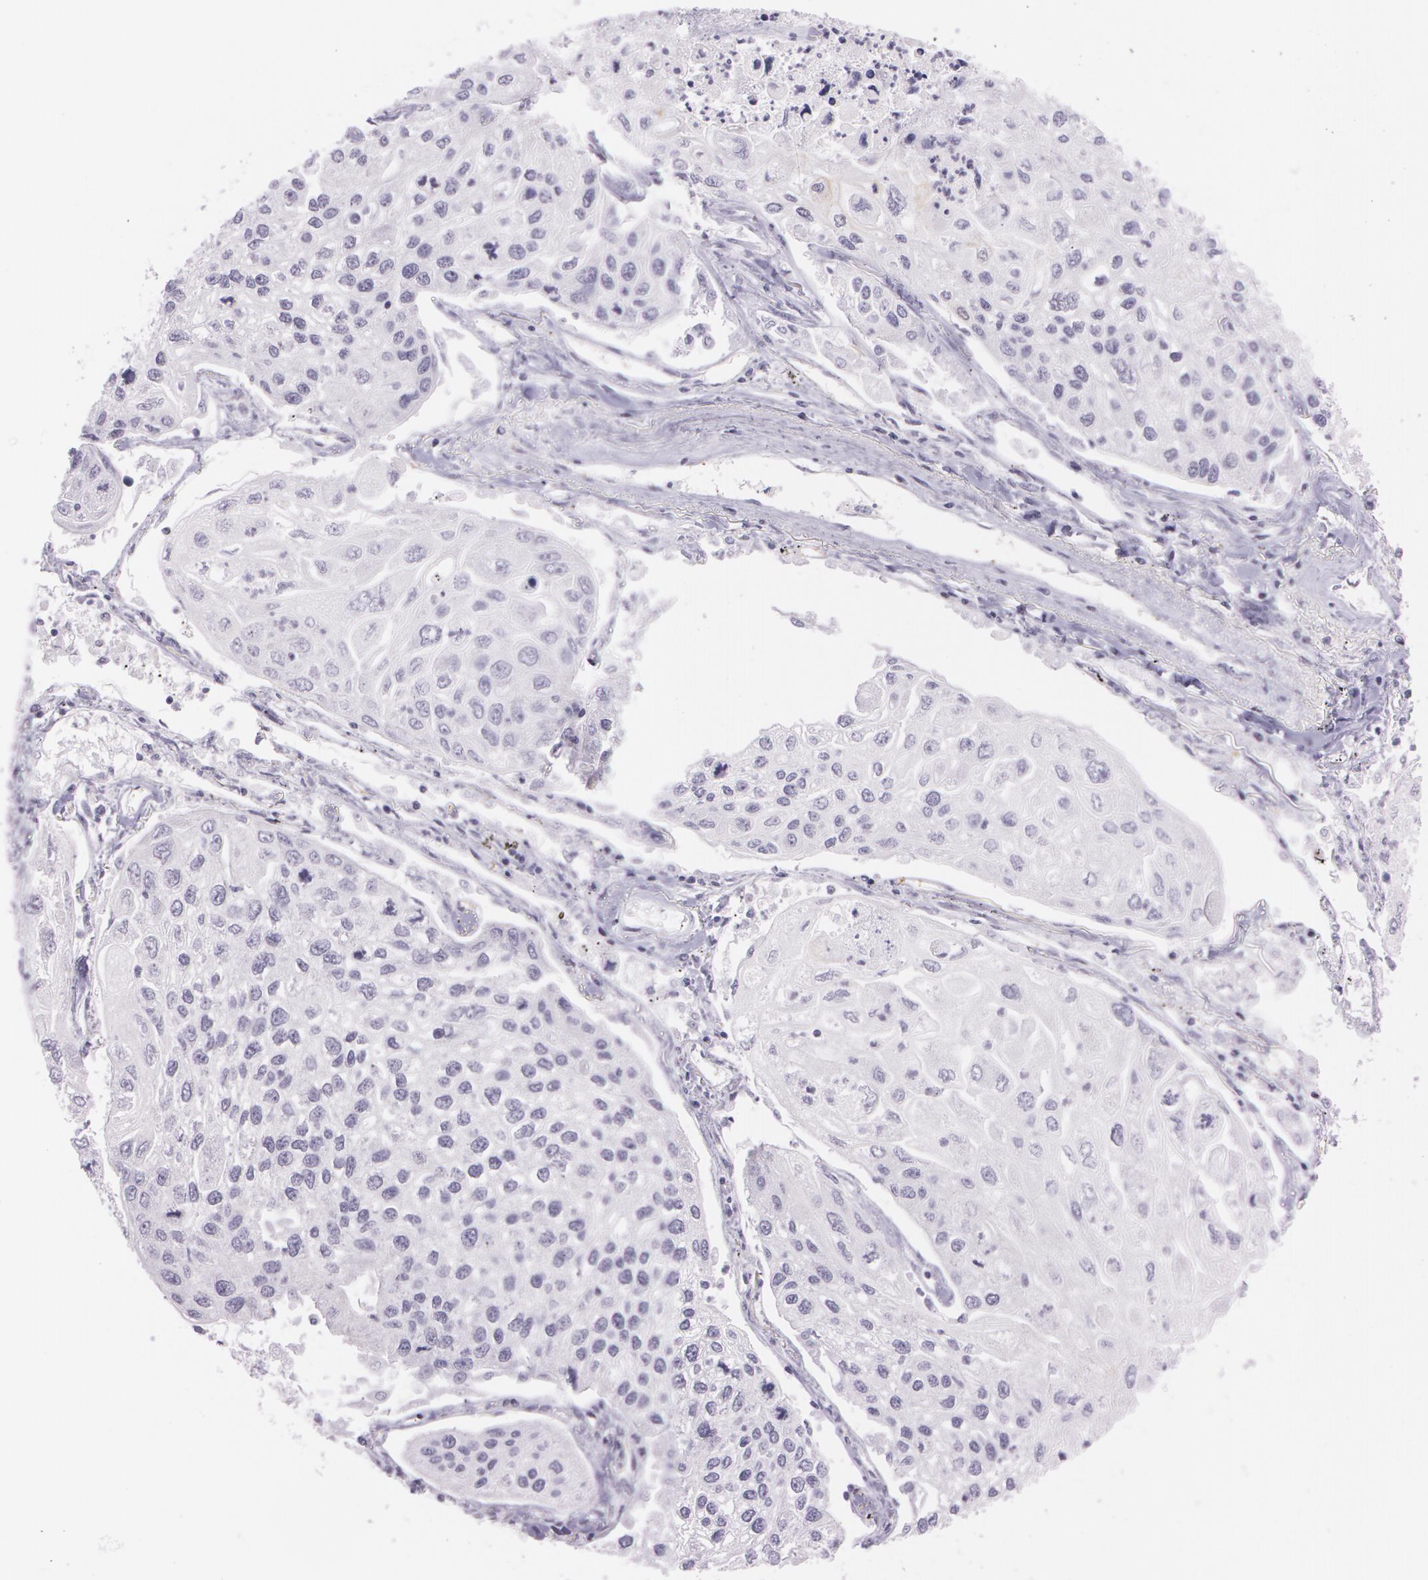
{"staining": {"intensity": "negative", "quantity": "none", "location": "none"}, "tissue": "lung cancer", "cell_type": "Tumor cells", "image_type": "cancer", "snomed": [{"axis": "morphology", "description": "Squamous cell carcinoma, NOS"}, {"axis": "topography", "description": "Lung"}], "caption": "Tumor cells are negative for protein expression in human lung squamous cell carcinoma.", "gene": "NBN", "patient": {"sex": "male", "age": 75}}